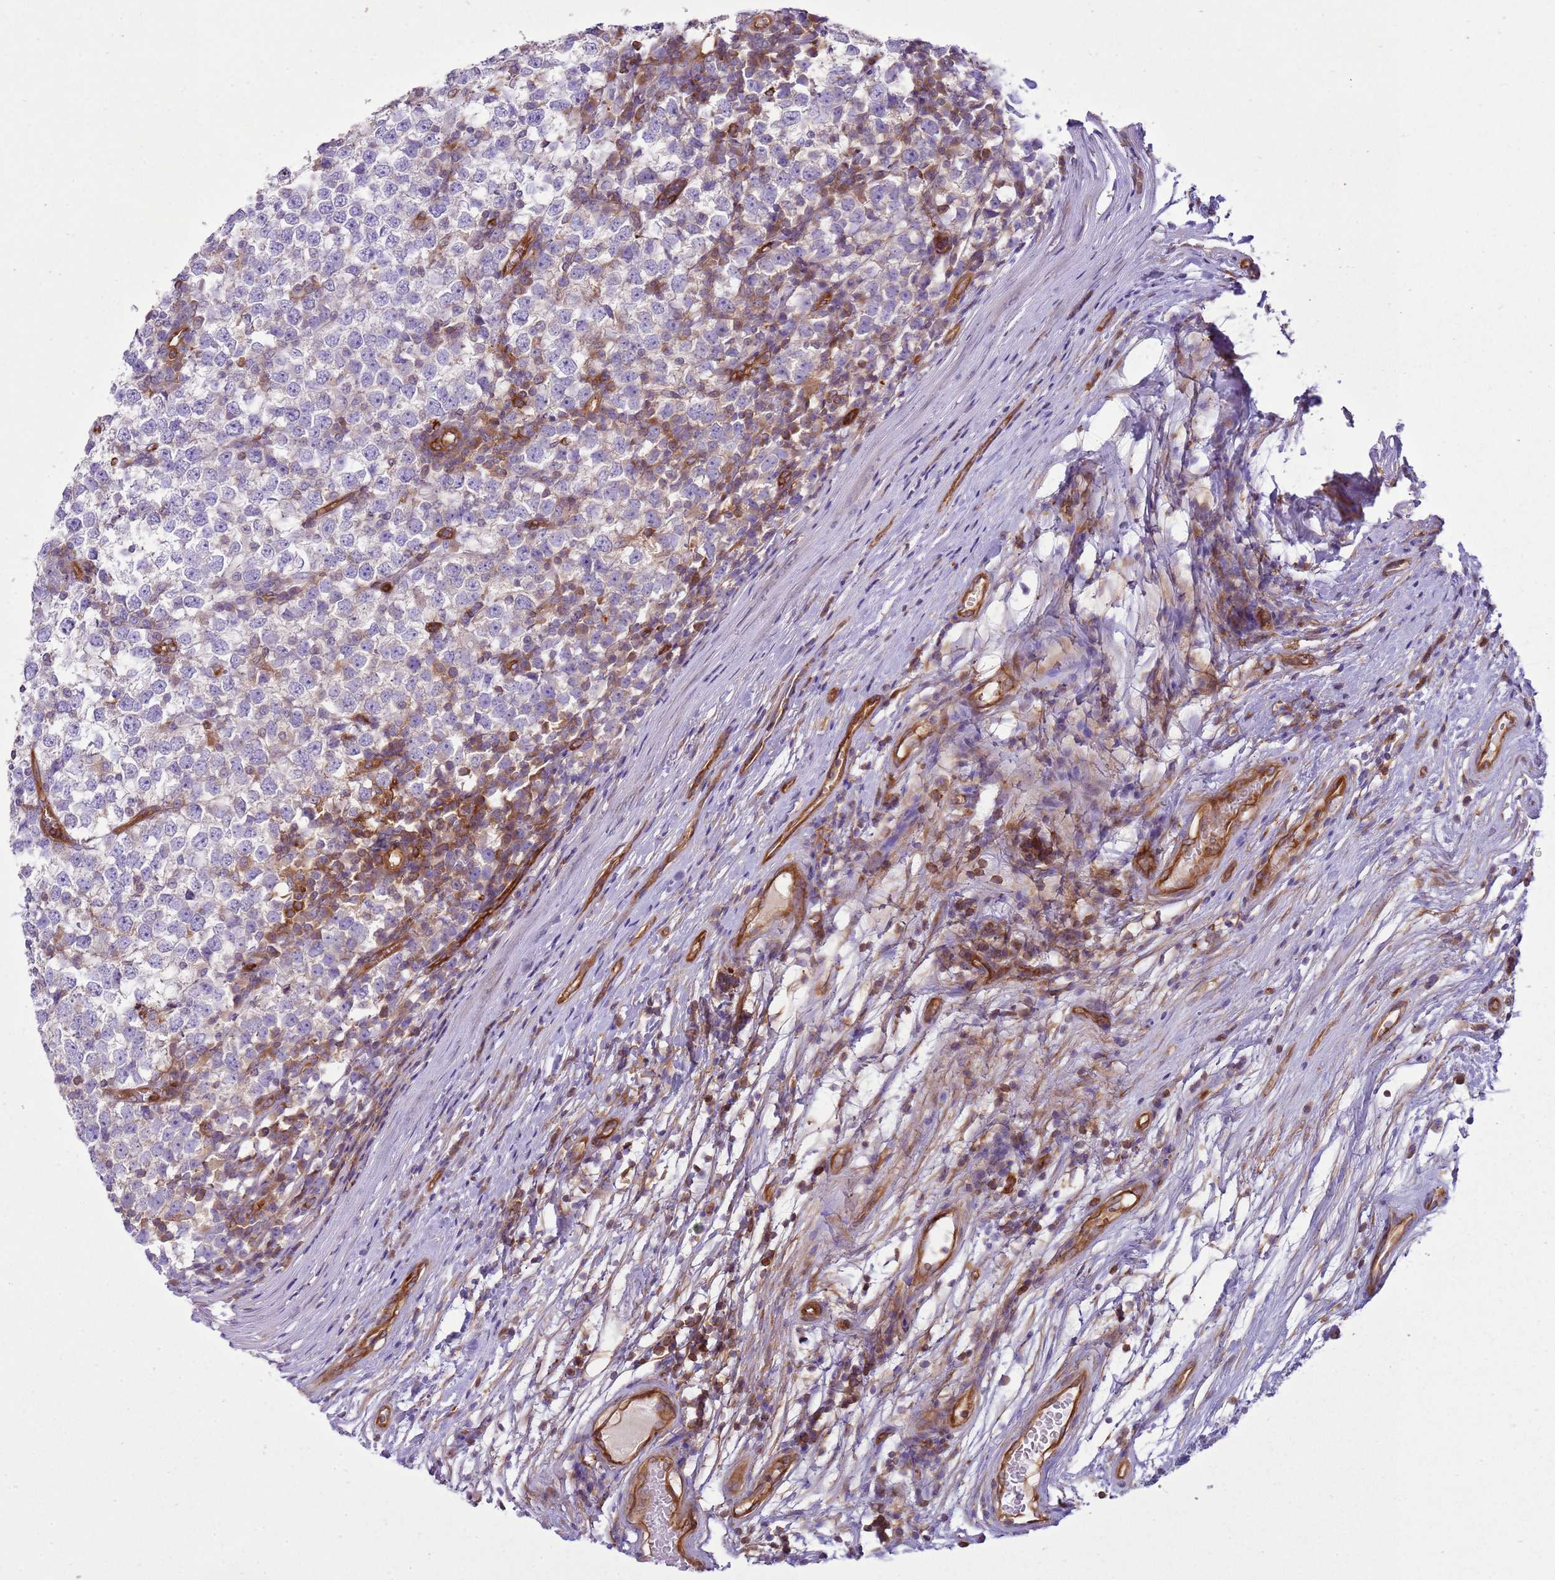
{"staining": {"intensity": "negative", "quantity": "none", "location": "none"}, "tissue": "testis cancer", "cell_type": "Tumor cells", "image_type": "cancer", "snomed": [{"axis": "morphology", "description": "Seminoma, NOS"}, {"axis": "topography", "description": "Testis"}], "caption": "A high-resolution photomicrograph shows immunohistochemistry staining of seminoma (testis), which exhibits no significant expression in tumor cells. Nuclei are stained in blue.", "gene": "SNX21", "patient": {"sex": "male", "age": 65}}